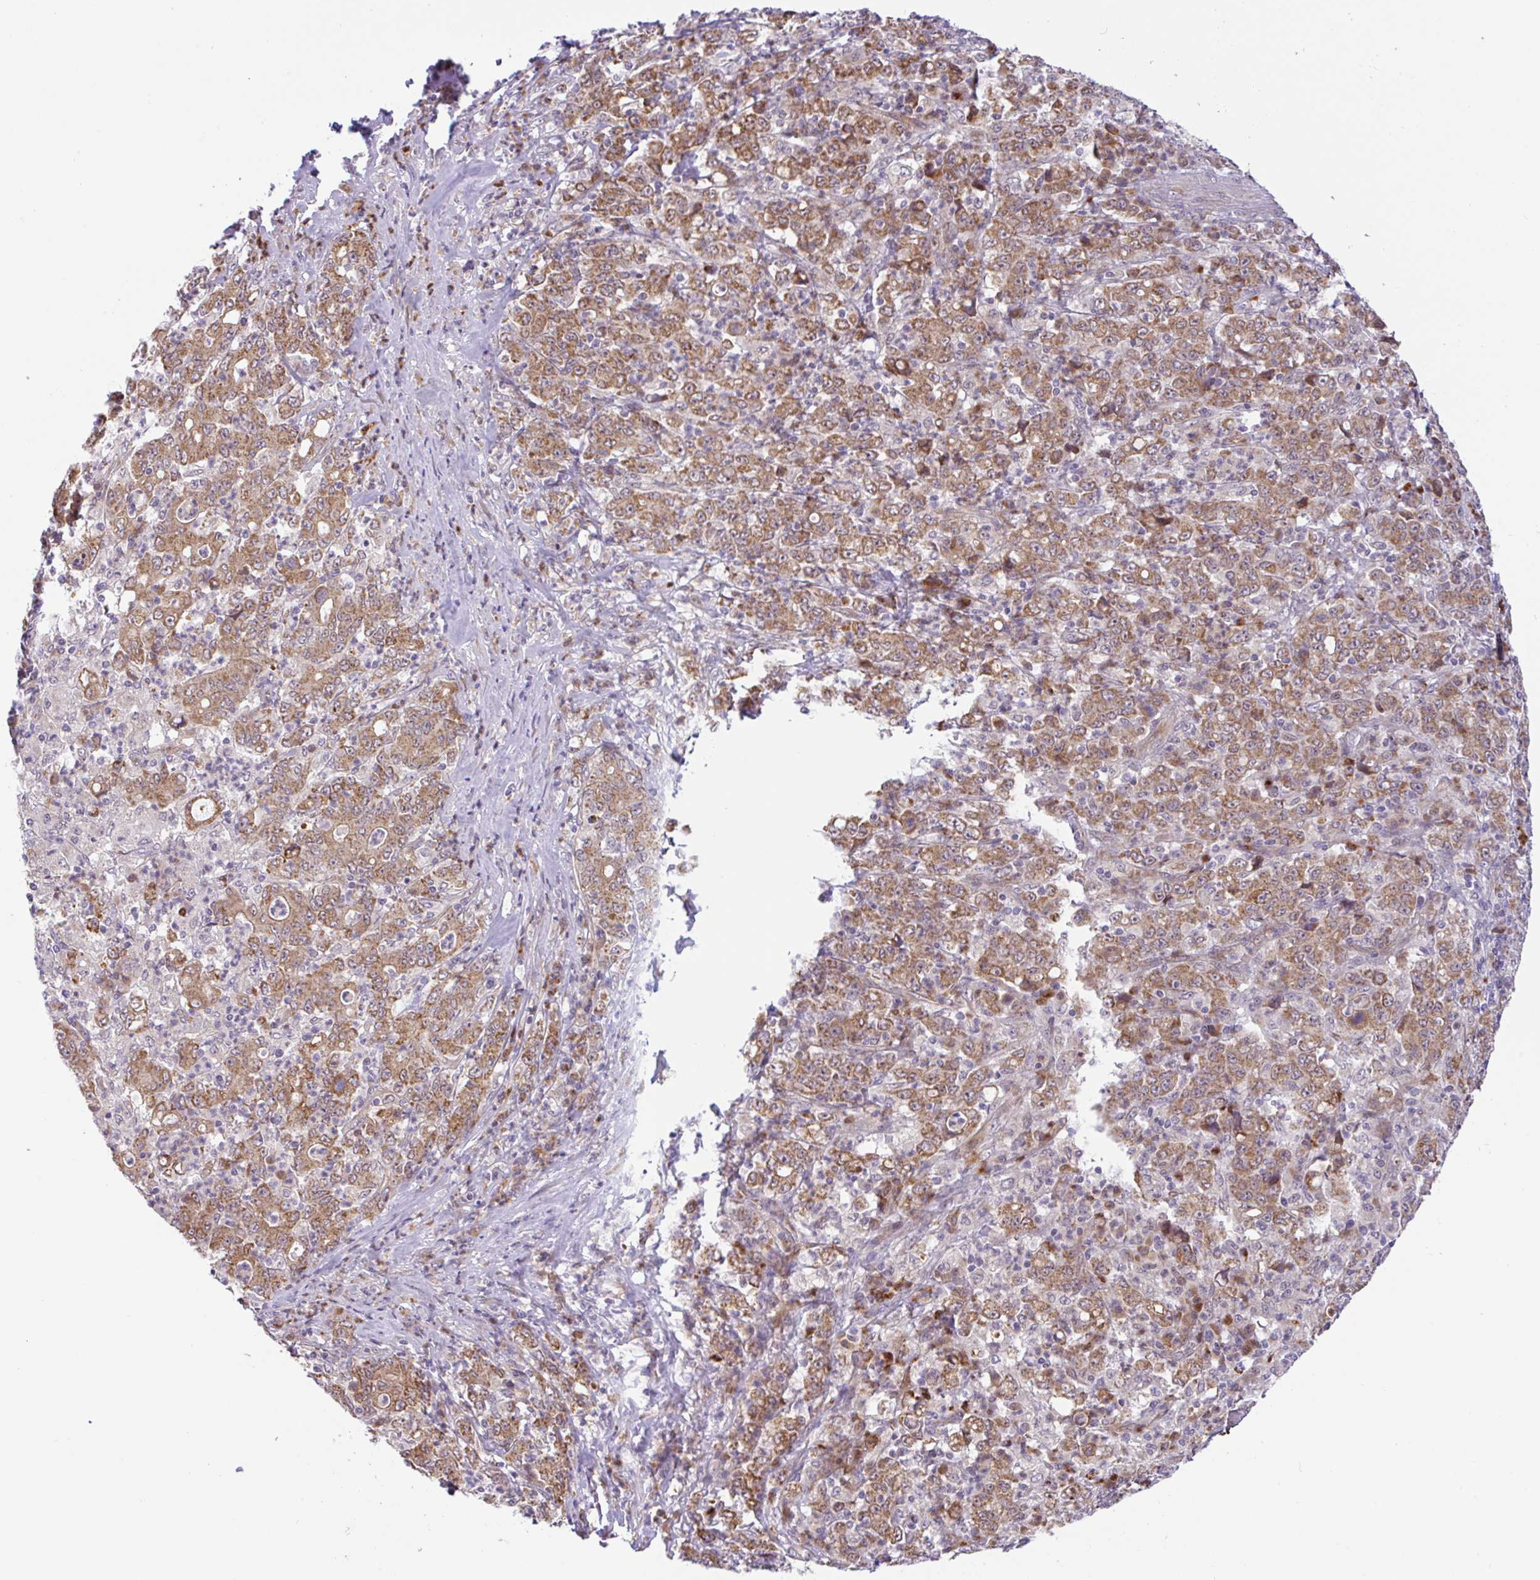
{"staining": {"intensity": "moderate", "quantity": ">75%", "location": "cytoplasmic/membranous"}, "tissue": "stomach cancer", "cell_type": "Tumor cells", "image_type": "cancer", "snomed": [{"axis": "morphology", "description": "Adenocarcinoma, NOS"}, {"axis": "topography", "description": "Stomach, lower"}], "caption": "Tumor cells show medium levels of moderate cytoplasmic/membranous expression in about >75% of cells in stomach cancer.", "gene": "DLEU7", "patient": {"sex": "female", "age": 71}}